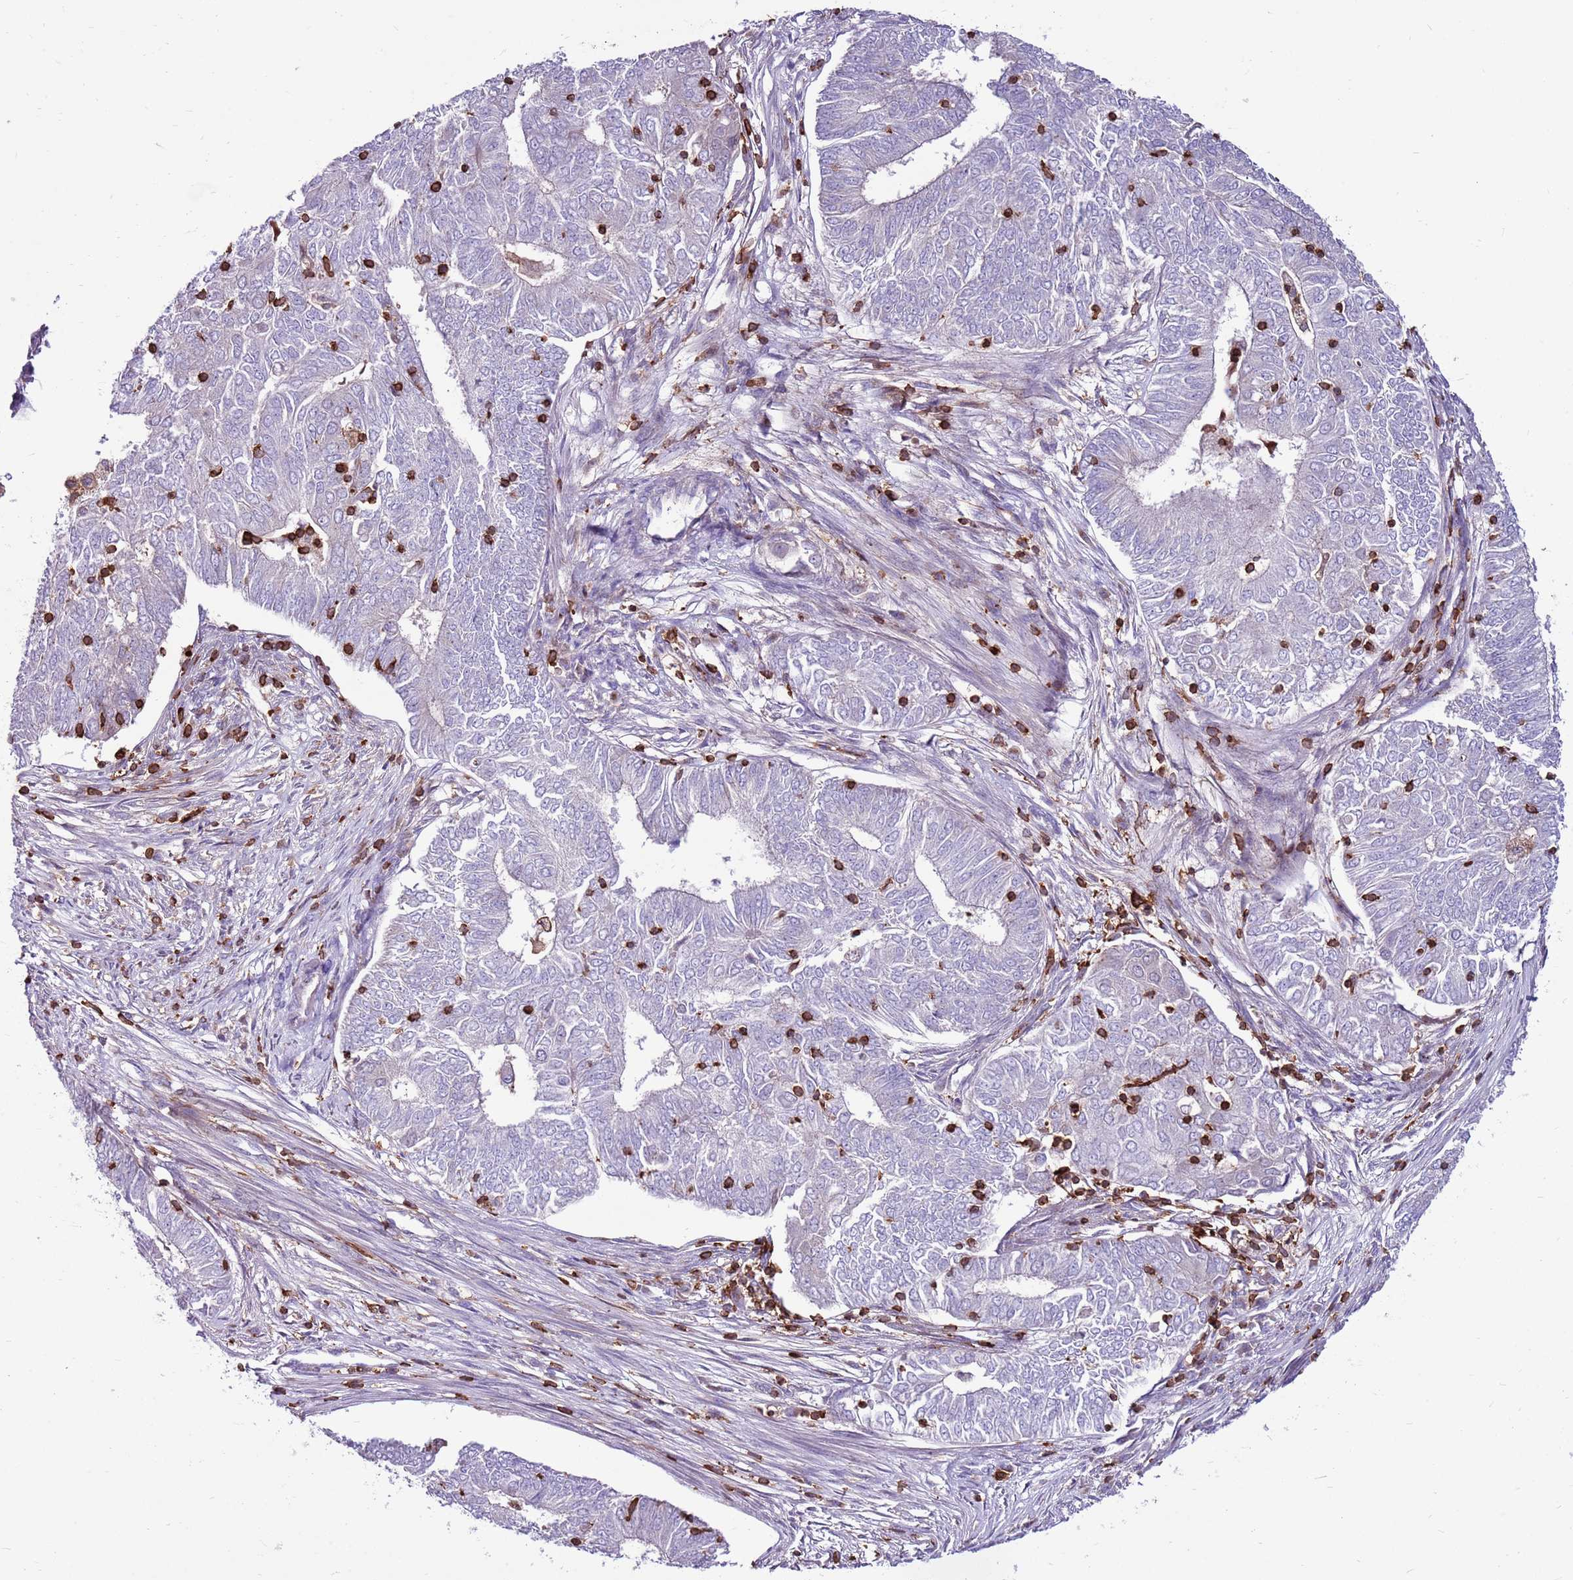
{"staining": {"intensity": "negative", "quantity": "none", "location": "none"}, "tissue": "endometrial cancer", "cell_type": "Tumor cells", "image_type": "cancer", "snomed": [{"axis": "morphology", "description": "Adenocarcinoma, NOS"}, {"axis": "topography", "description": "Endometrium"}], "caption": "The photomicrograph reveals no staining of tumor cells in endometrial cancer (adenocarcinoma). Brightfield microscopy of immunohistochemistry (IHC) stained with DAB (brown) and hematoxylin (blue), captured at high magnification.", "gene": "ZSWIM1", "patient": {"sex": "female", "age": 62}}